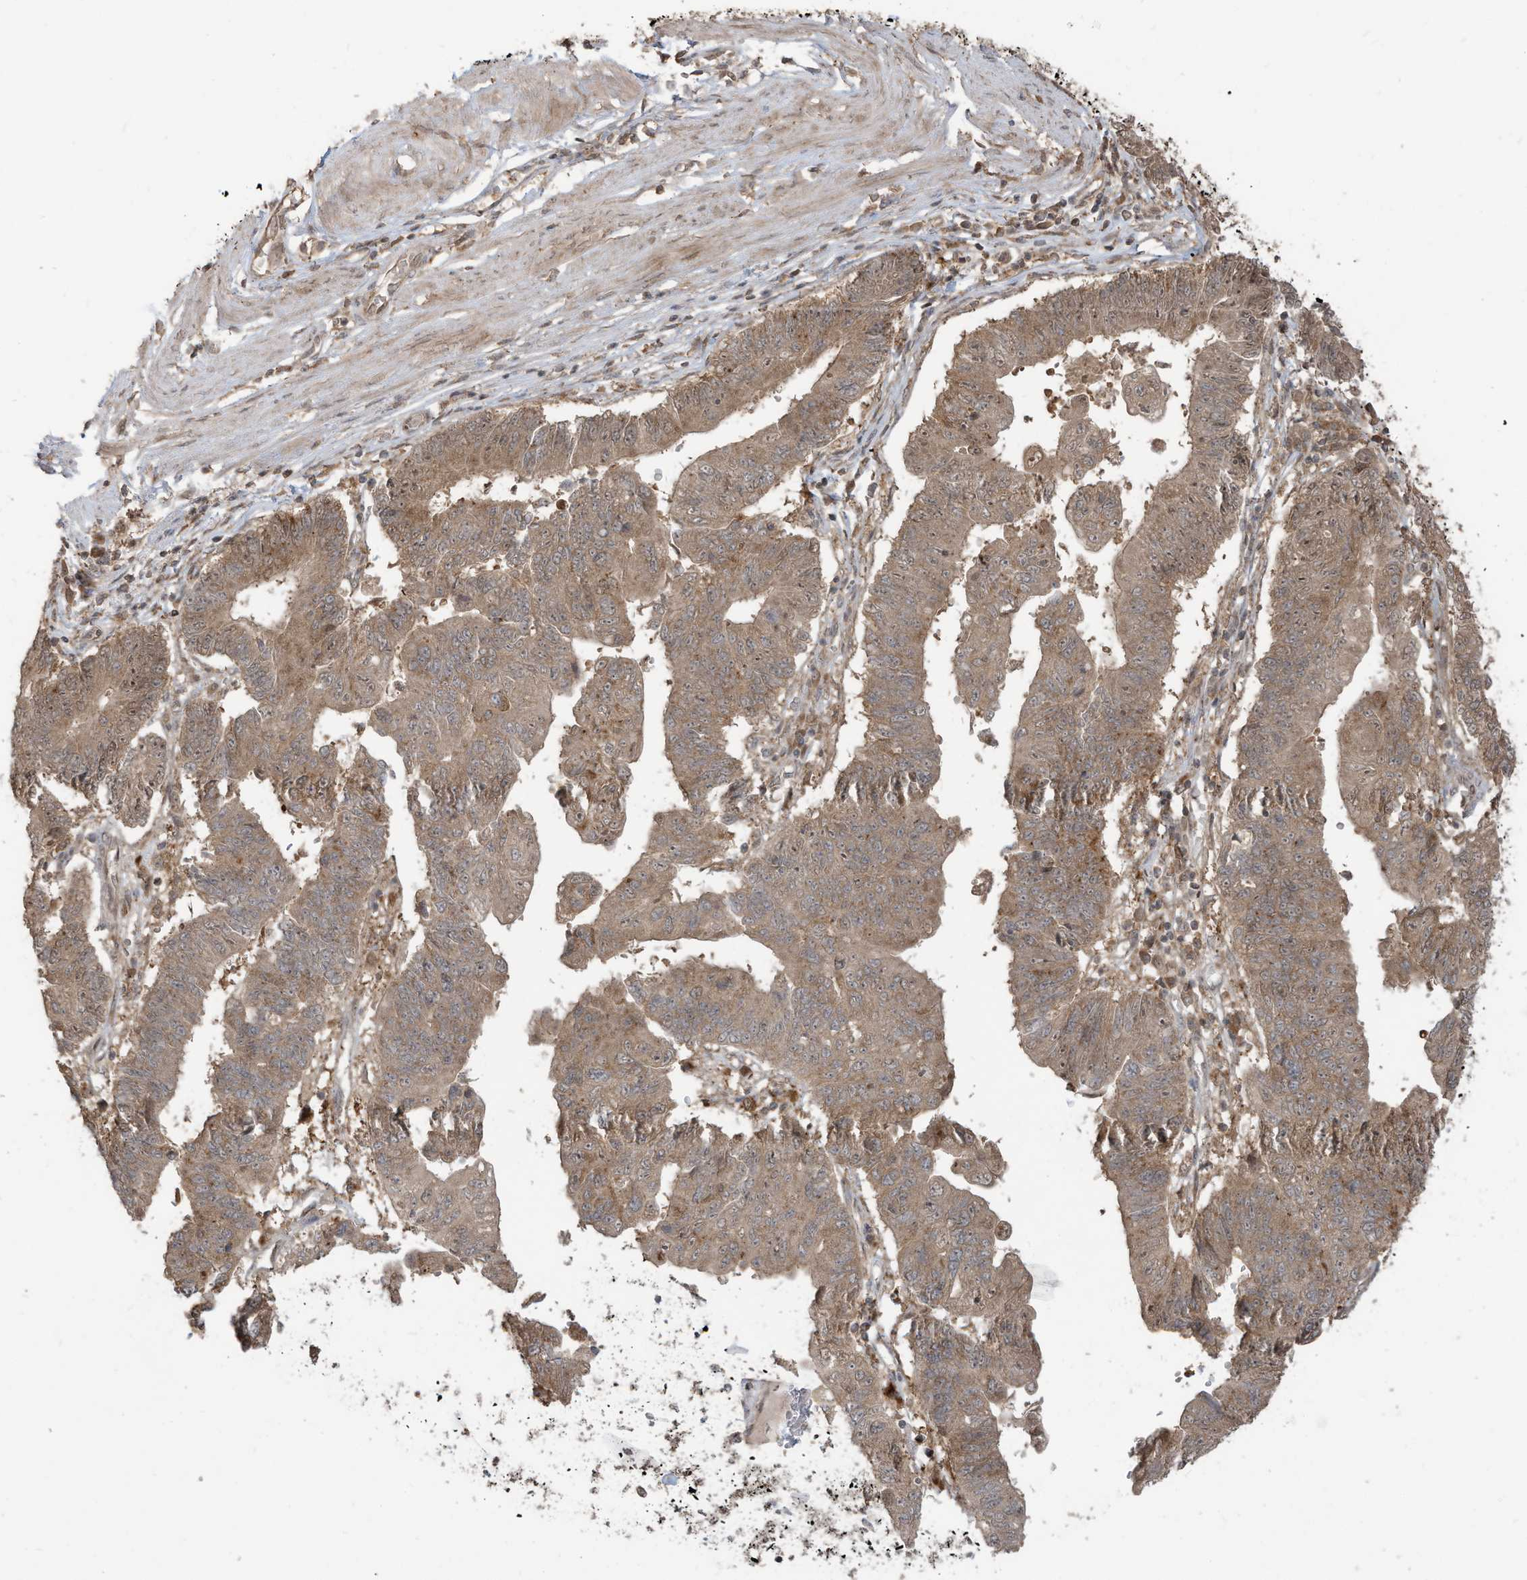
{"staining": {"intensity": "weak", "quantity": ">75%", "location": "cytoplasmic/membranous"}, "tissue": "stomach cancer", "cell_type": "Tumor cells", "image_type": "cancer", "snomed": [{"axis": "morphology", "description": "Adenocarcinoma, NOS"}, {"axis": "topography", "description": "Stomach"}], "caption": "DAB immunohistochemical staining of stomach adenocarcinoma demonstrates weak cytoplasmic/membranous protein positivity in approximately >75% of tumor cells. (Stains: DAB (3,3'-diaminobenzidine) in brown, nuclei in blue, Microscopy: brightfield microscopy at high magnification).", "gene": "CARF", "patient": {"sex": "male", "age": 59}}